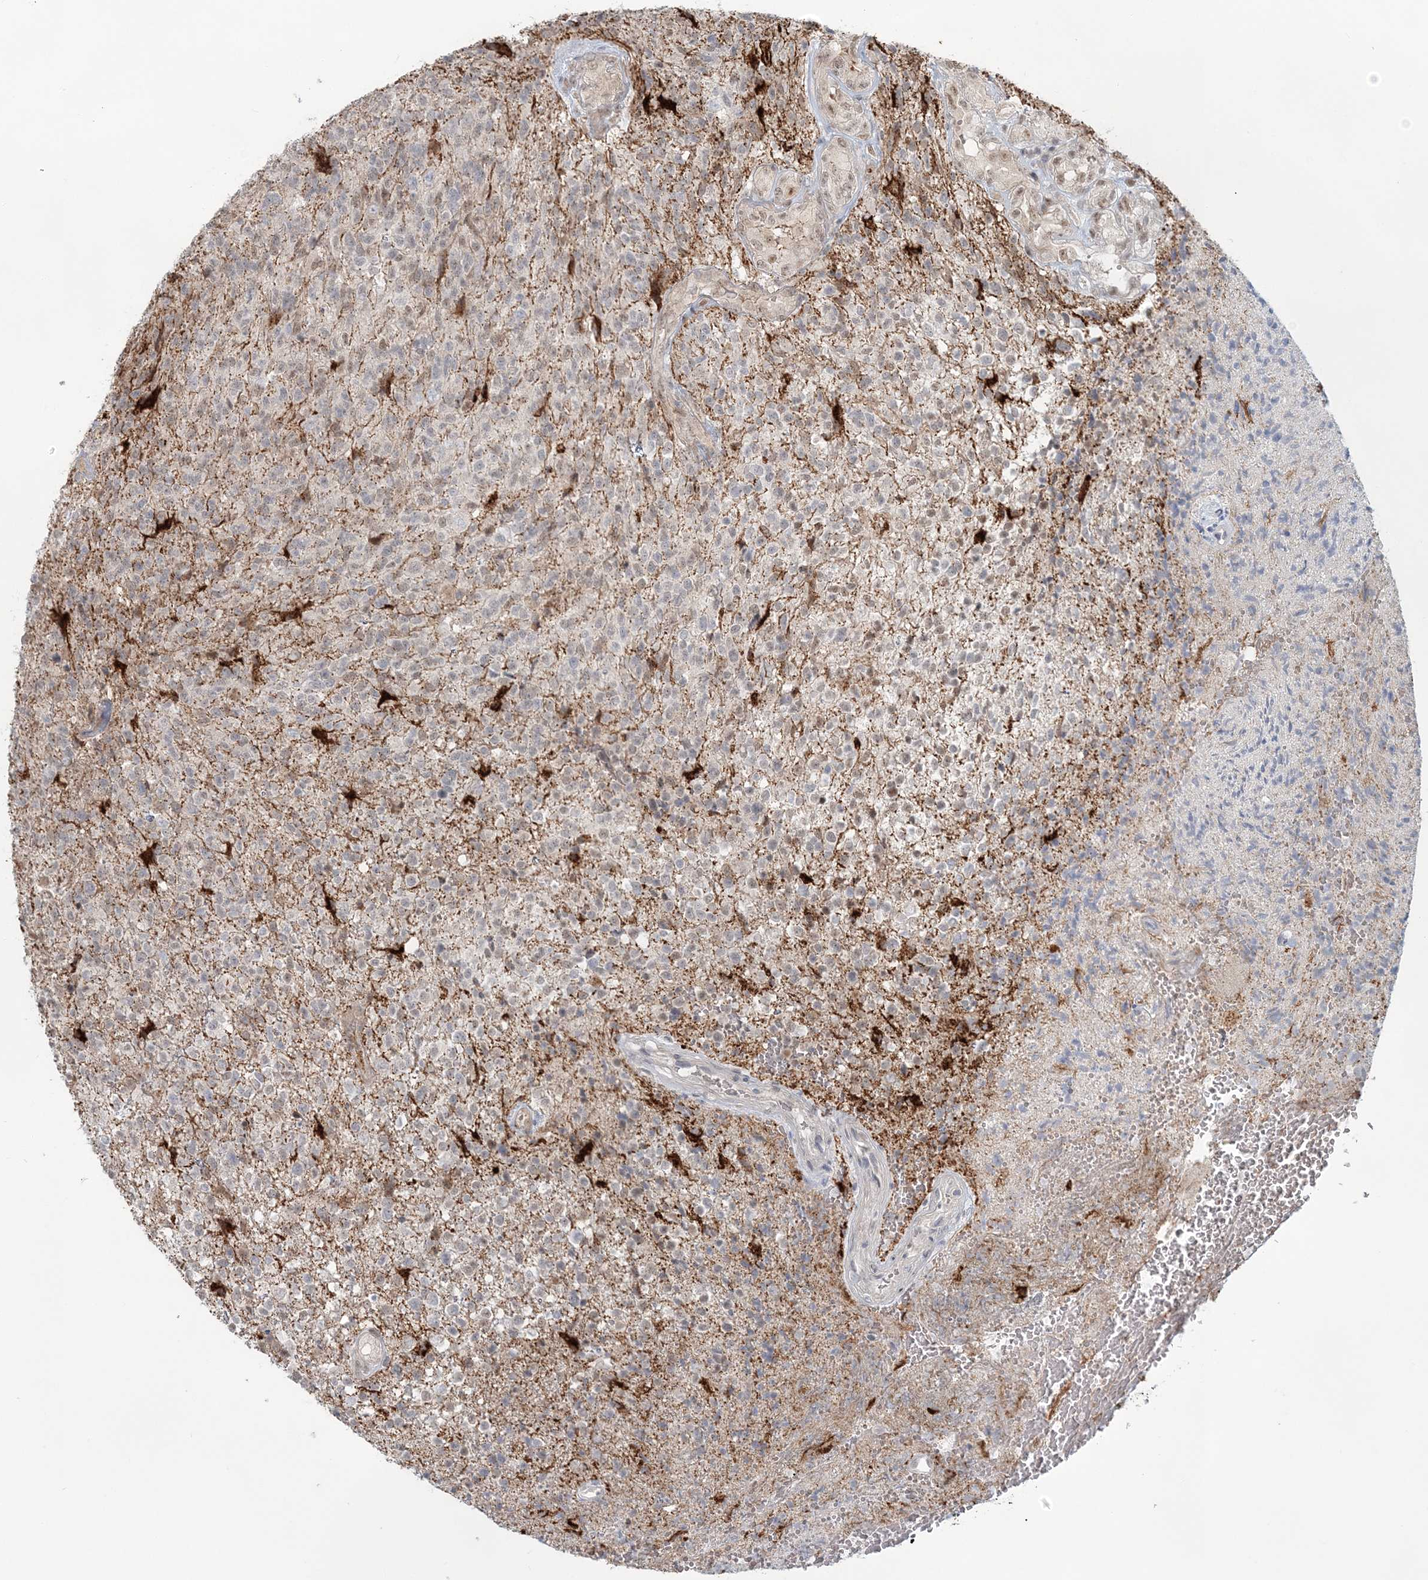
{"staining": {"intensity": "weak", "quantity": "25%-75%", "location": "nuclear"}, "tissue": "glioma", "cell_type": "Tumor cells", "image_type": "cancer", "snomed": [{"axis": "morphology", "description": "Glioma, malignant, High grade"}, {"axis": "topography", "description": "Brain"}], "caption": "Approximately 25%-75% of tumor cells in high-grade glioma (malignant) reveal weak nuclear protein expression as visualized by brown immunohistochemical staining.", "gene": "SH3PXD2A", "patient": {"sex": "male", "age": 56}}